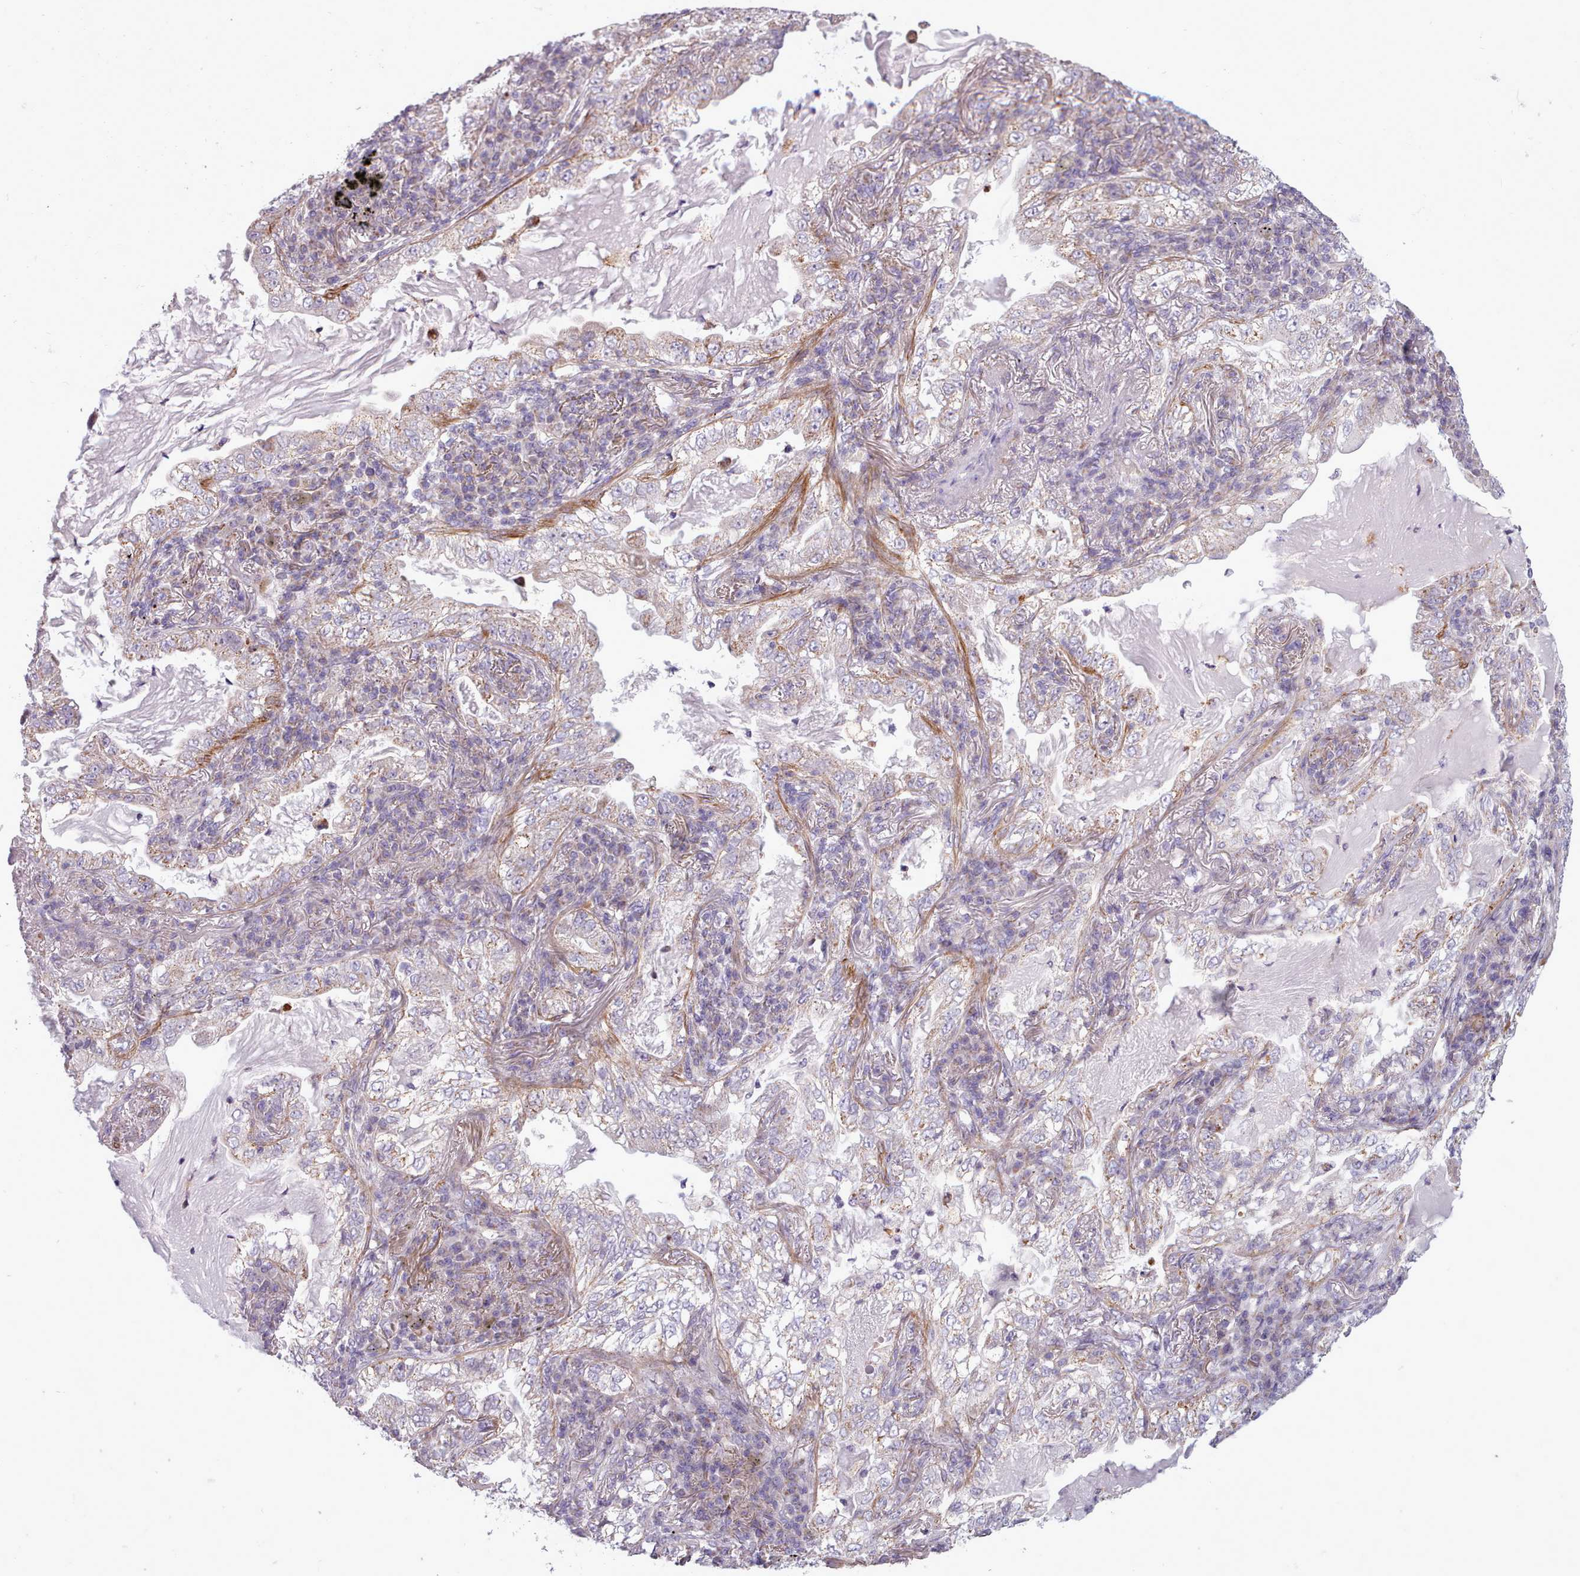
{"staining": {"intensity": "negative", "quantity": "none", "location": "none"}, "tissue": "lung cancer", "cell_type": "Tumor cells", "image_type": "cancer", "snomed": [{"axis": "morphology", "description": "Adenocarcinoma, NOS"}, {"axis": "topography", "description": "Lung"}], "caption": "The image exhibits no significant staining in tumor cells of lung adenocarcinoma.", "gene": "AVL9", "patient": {"sex": "female", "age": 73}}